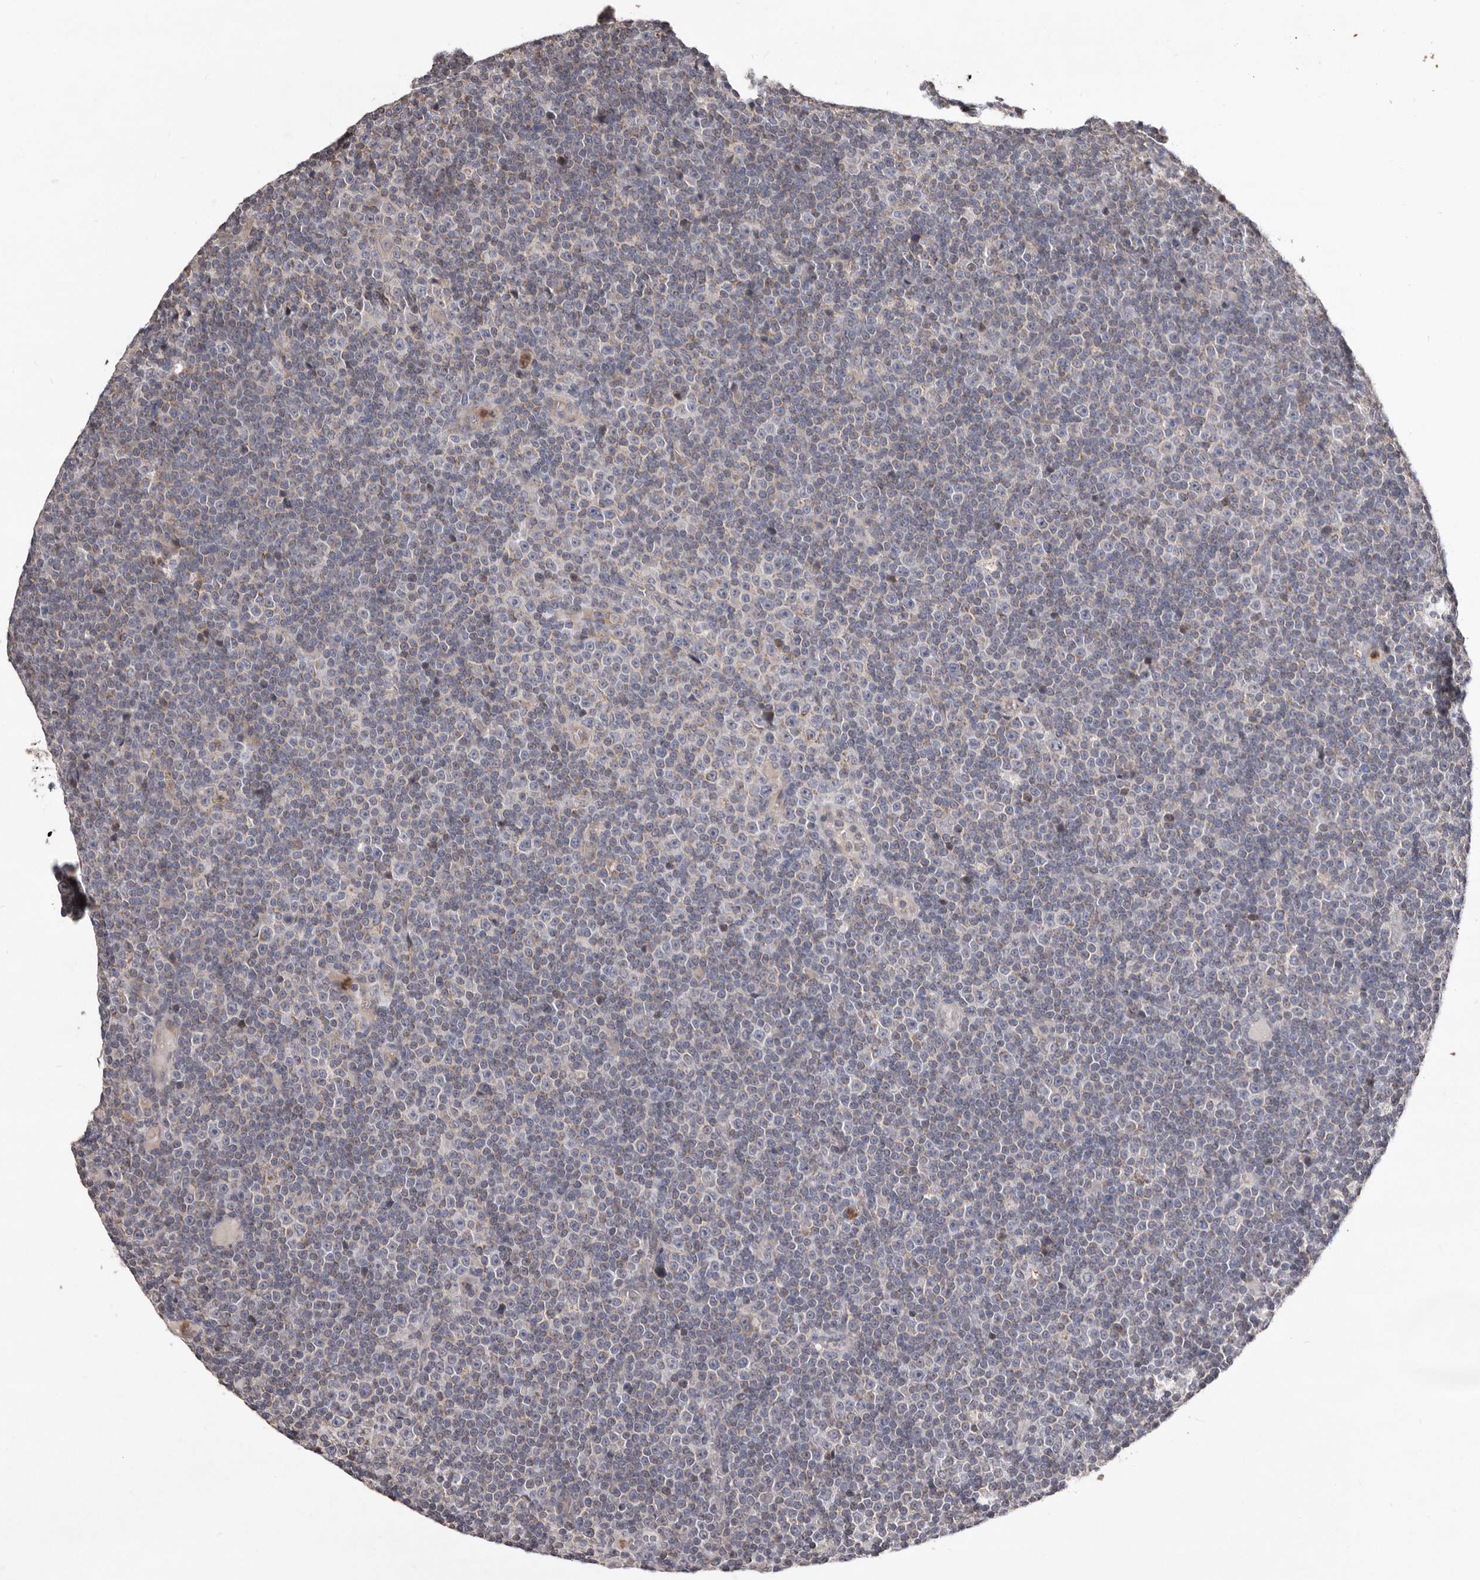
{"staining": {"intensity": "negative", "quantity": "none", "location": "none"}, "tissue": "lymphoma", "cell_type": "Tumor cells", "image_type": "cancer", "snomed": [{"axis": "morphology", "description": "Malignant lymphoma, non-Hodgkin's type, Low grade"}, {"axis": "topography", "description": "Lymph node"}], "caption": "Immunohistochemistry photomicrograph of human malignant lymphoma, non-Hodgkin's type (low-grade) stained for a protein (brown), which demonstrates no expression in tumor cells.", "gene": "CXCL14", "patient": {"sex": "female", "age": 67}}